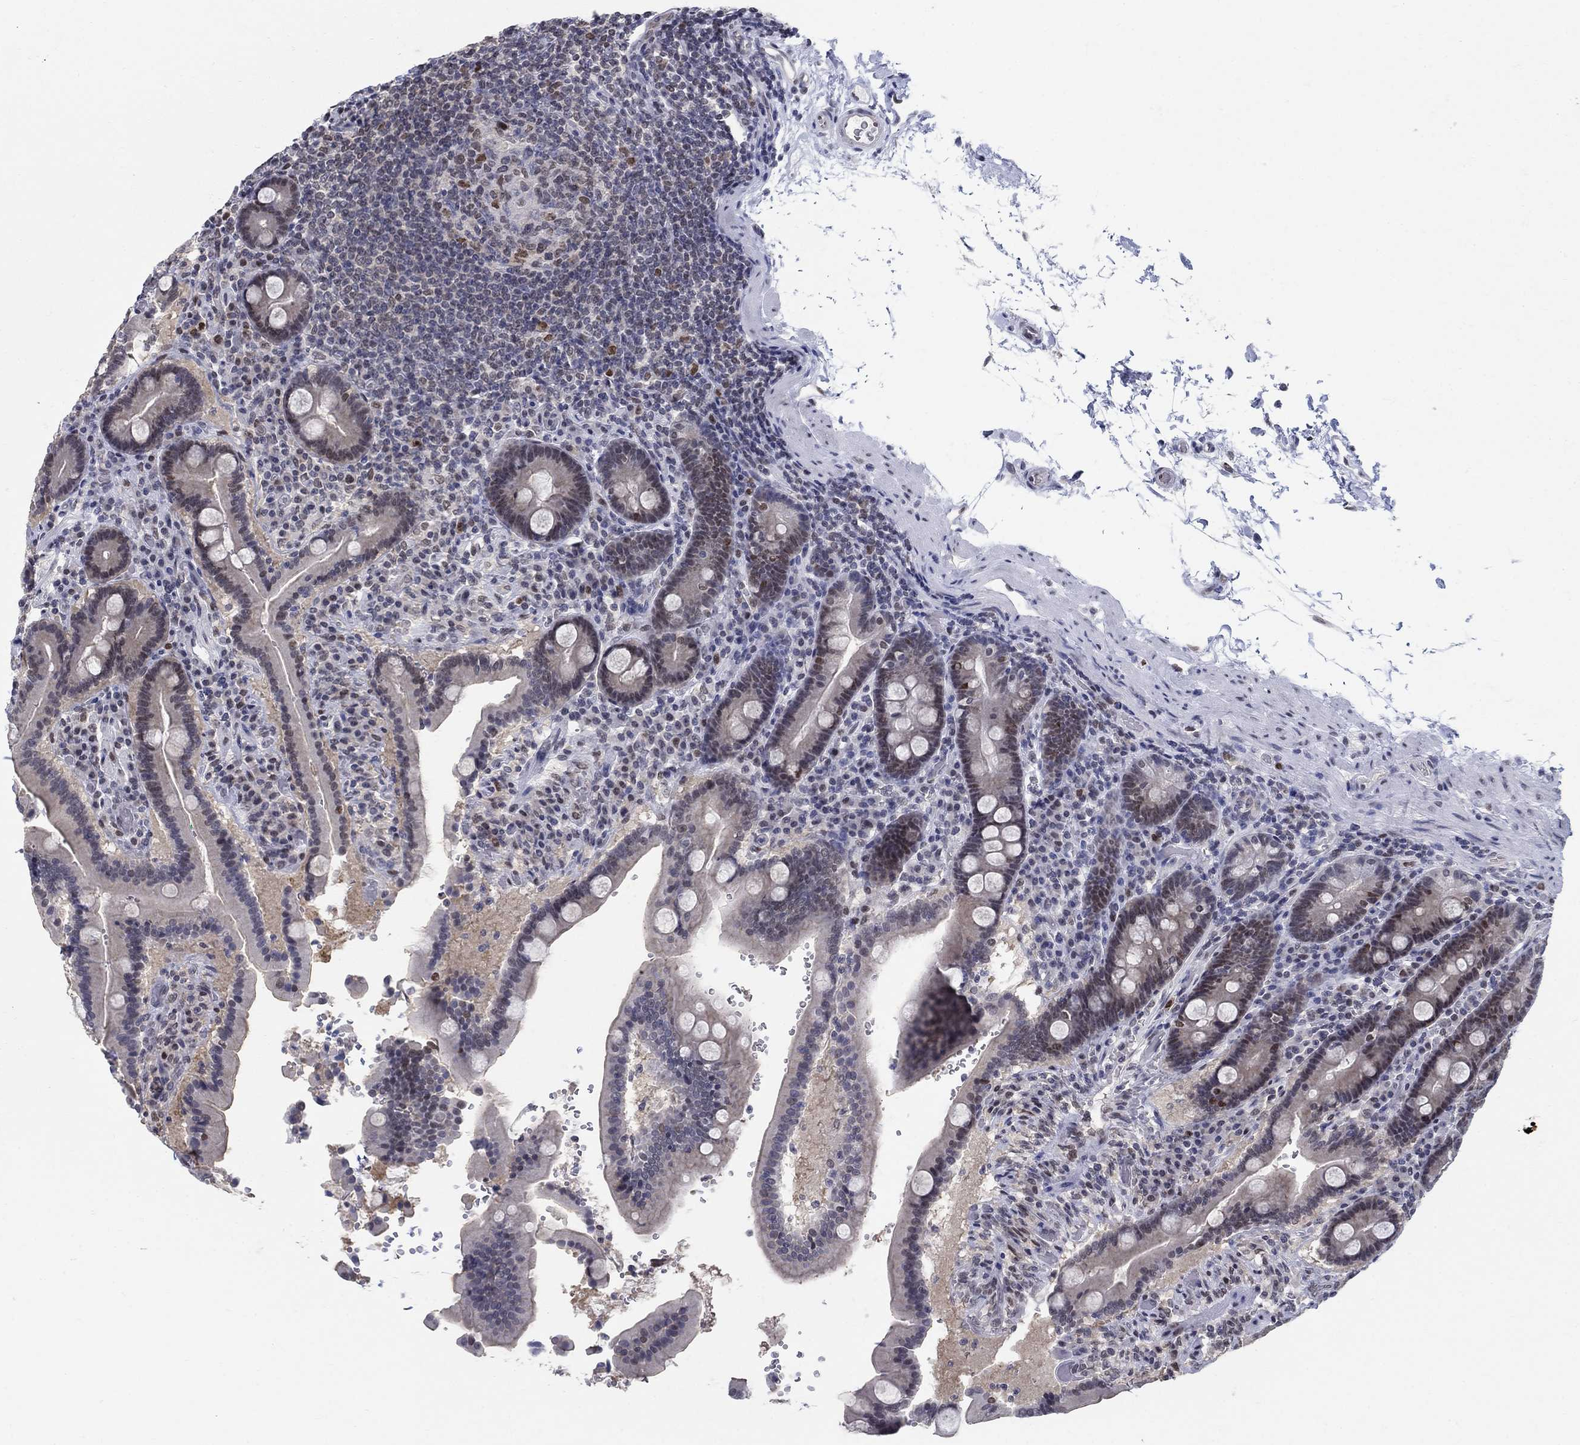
{"staining": {"intensity": "moderate", "quantity": "<25%", "location": "nuclear"}, "tissue": "duodenum", "cell_type": "Glandular cells", "image_type": "normal", "snomed": [{"axis": "morphology", "description": "Normal tissue, NOS"}, {"axis": "topography", "description": "Duodenum"}], "caption": "Immunohistochemistry (IHC) micrograph of unremarkable duodenum: human duodenum stained using IHC exhibits low levels of moderate protein expression localized specifically in the nuclear of glandular cells, appearing as a nuclear brown color.", "gene": "CENPE", "patient": {"sex": "female", "age": 62}}